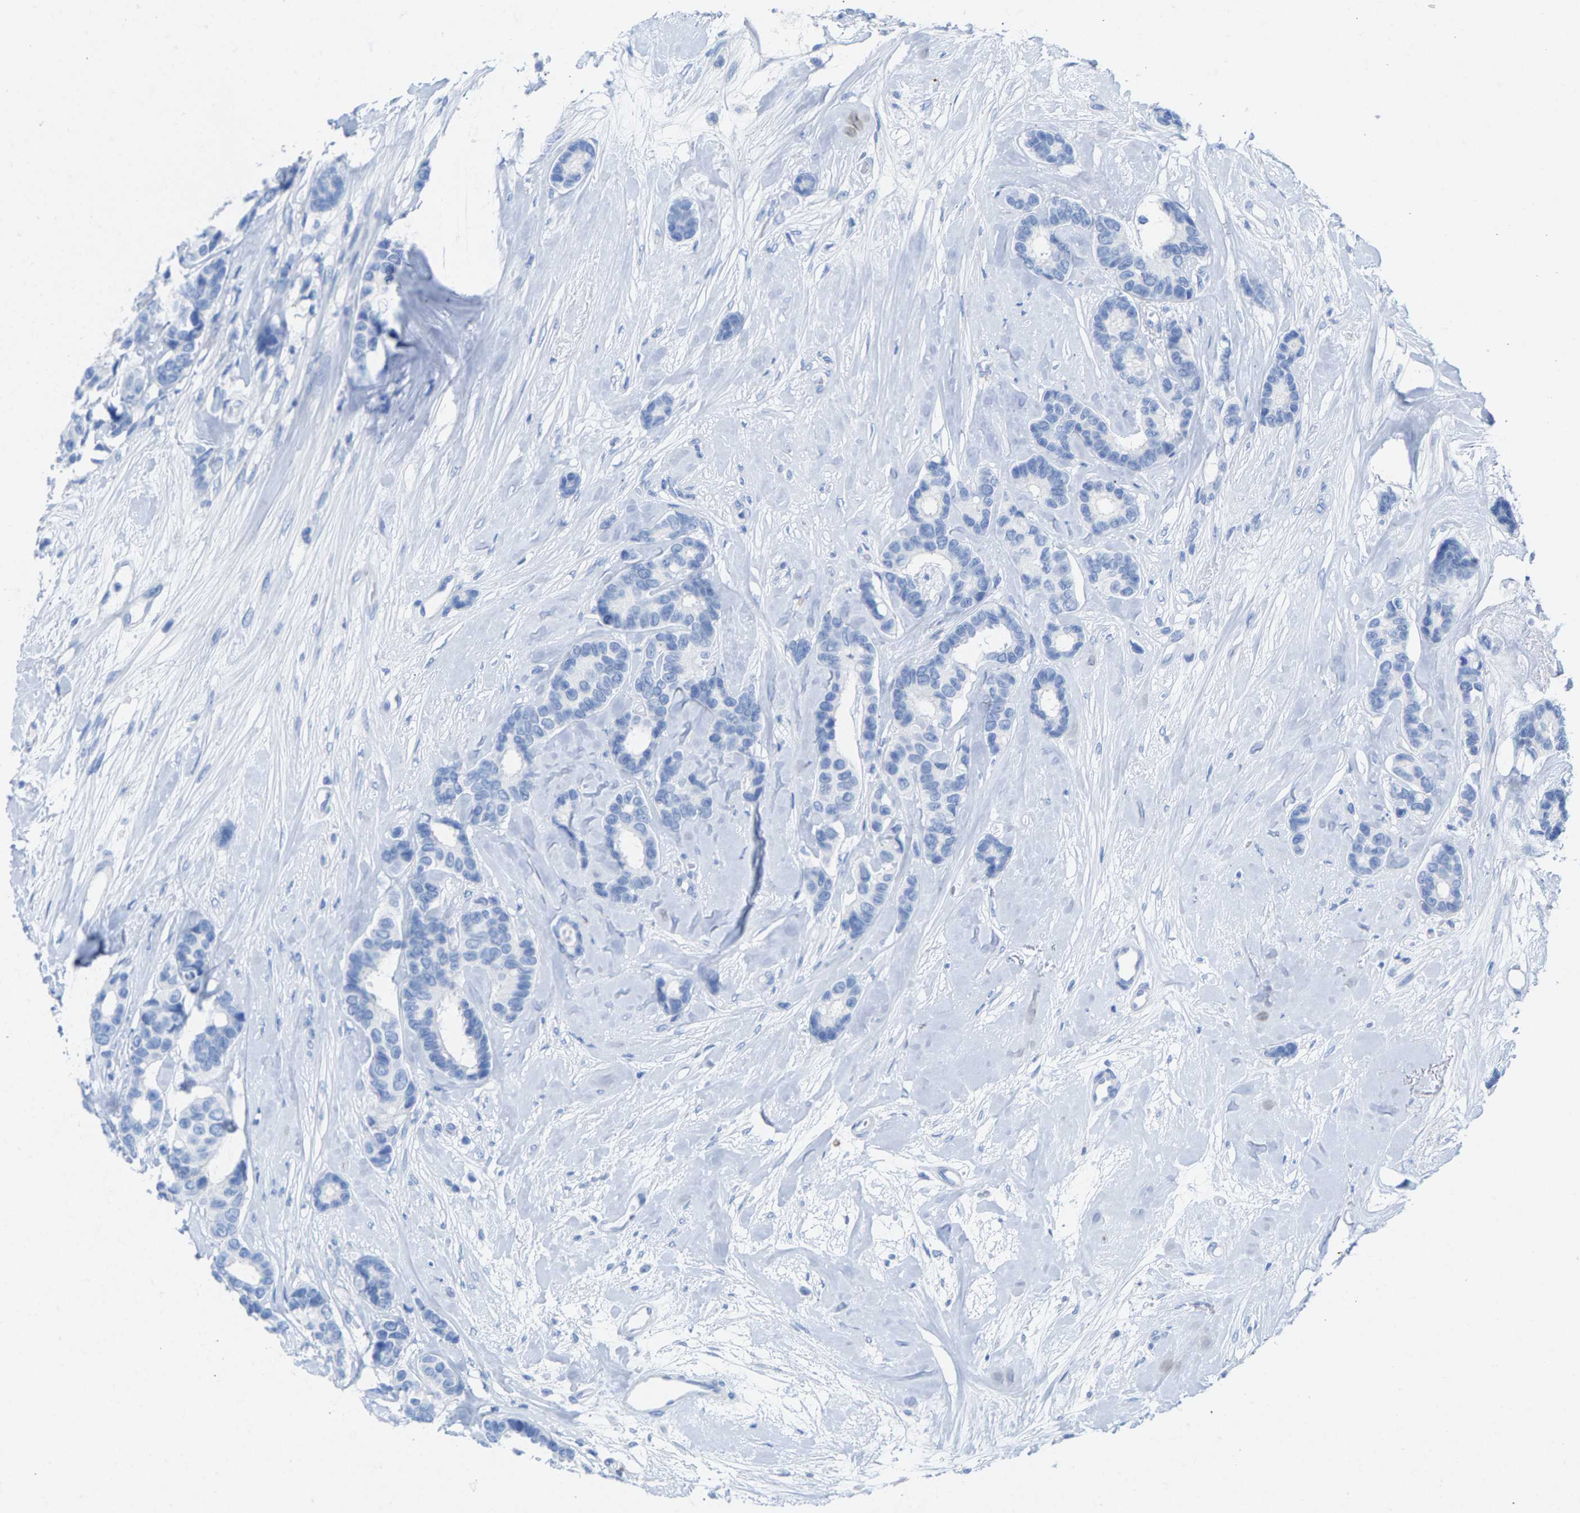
{"staining": {"intensity": "negative", "quantity": "none", "location": "none"}, "tissue": "breast cancer", "cell_type": "Tumor cells", "image_type": "cancer", "snomed": [{"axis": "morphology", "description": "Duct carcinoma"}, {"axis": "topography", "description": "Breast"}], "caption": "DAB immunohistochemical staining of human intraductal carcinoma (breast) reveals no significant staining in tumor cells. Brightfield microscopy of immunohistochemistry stained with DAB (brown) and hematoxylin (blue), captured at high magnification.", "gene": "CPA1", "patient": {"sex": "female", "age": 87}}